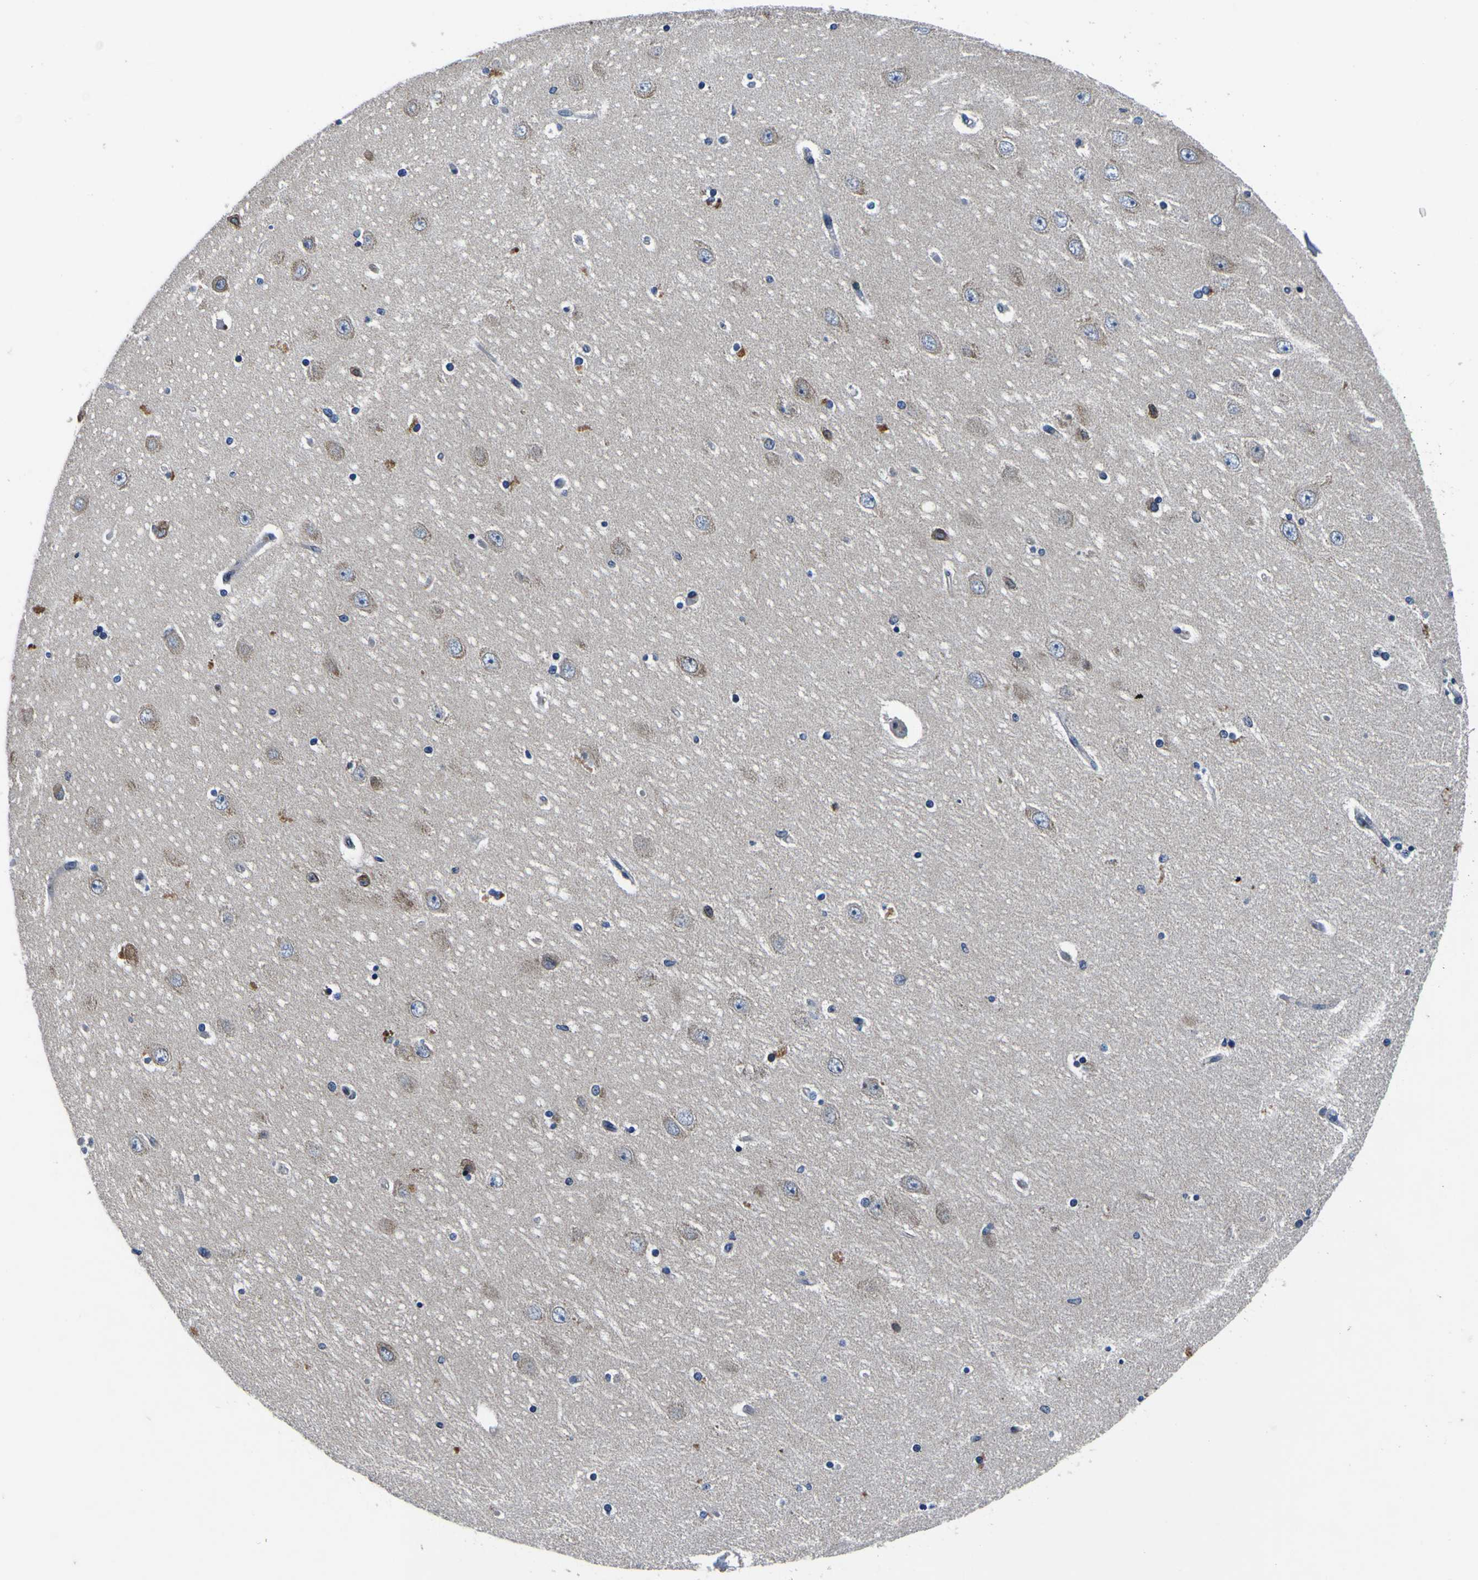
{"staining": {"intensity": "negative", "quantity": "none", "location": "none"}, "tissue": "hippocampus", "cell_type": "Glial cells", "image_type": "normal", "snomed": [{"axis": "morphology", "description": "Normal tissue, NOS"}, {"axis": "topography", "description": "Hippocampus"}], "caption": "The histopathology image reveals no staining of glial cells in normal hippocampus.", "gene": "EPHB4", "patient": {"sex": "female", "age": 54}}